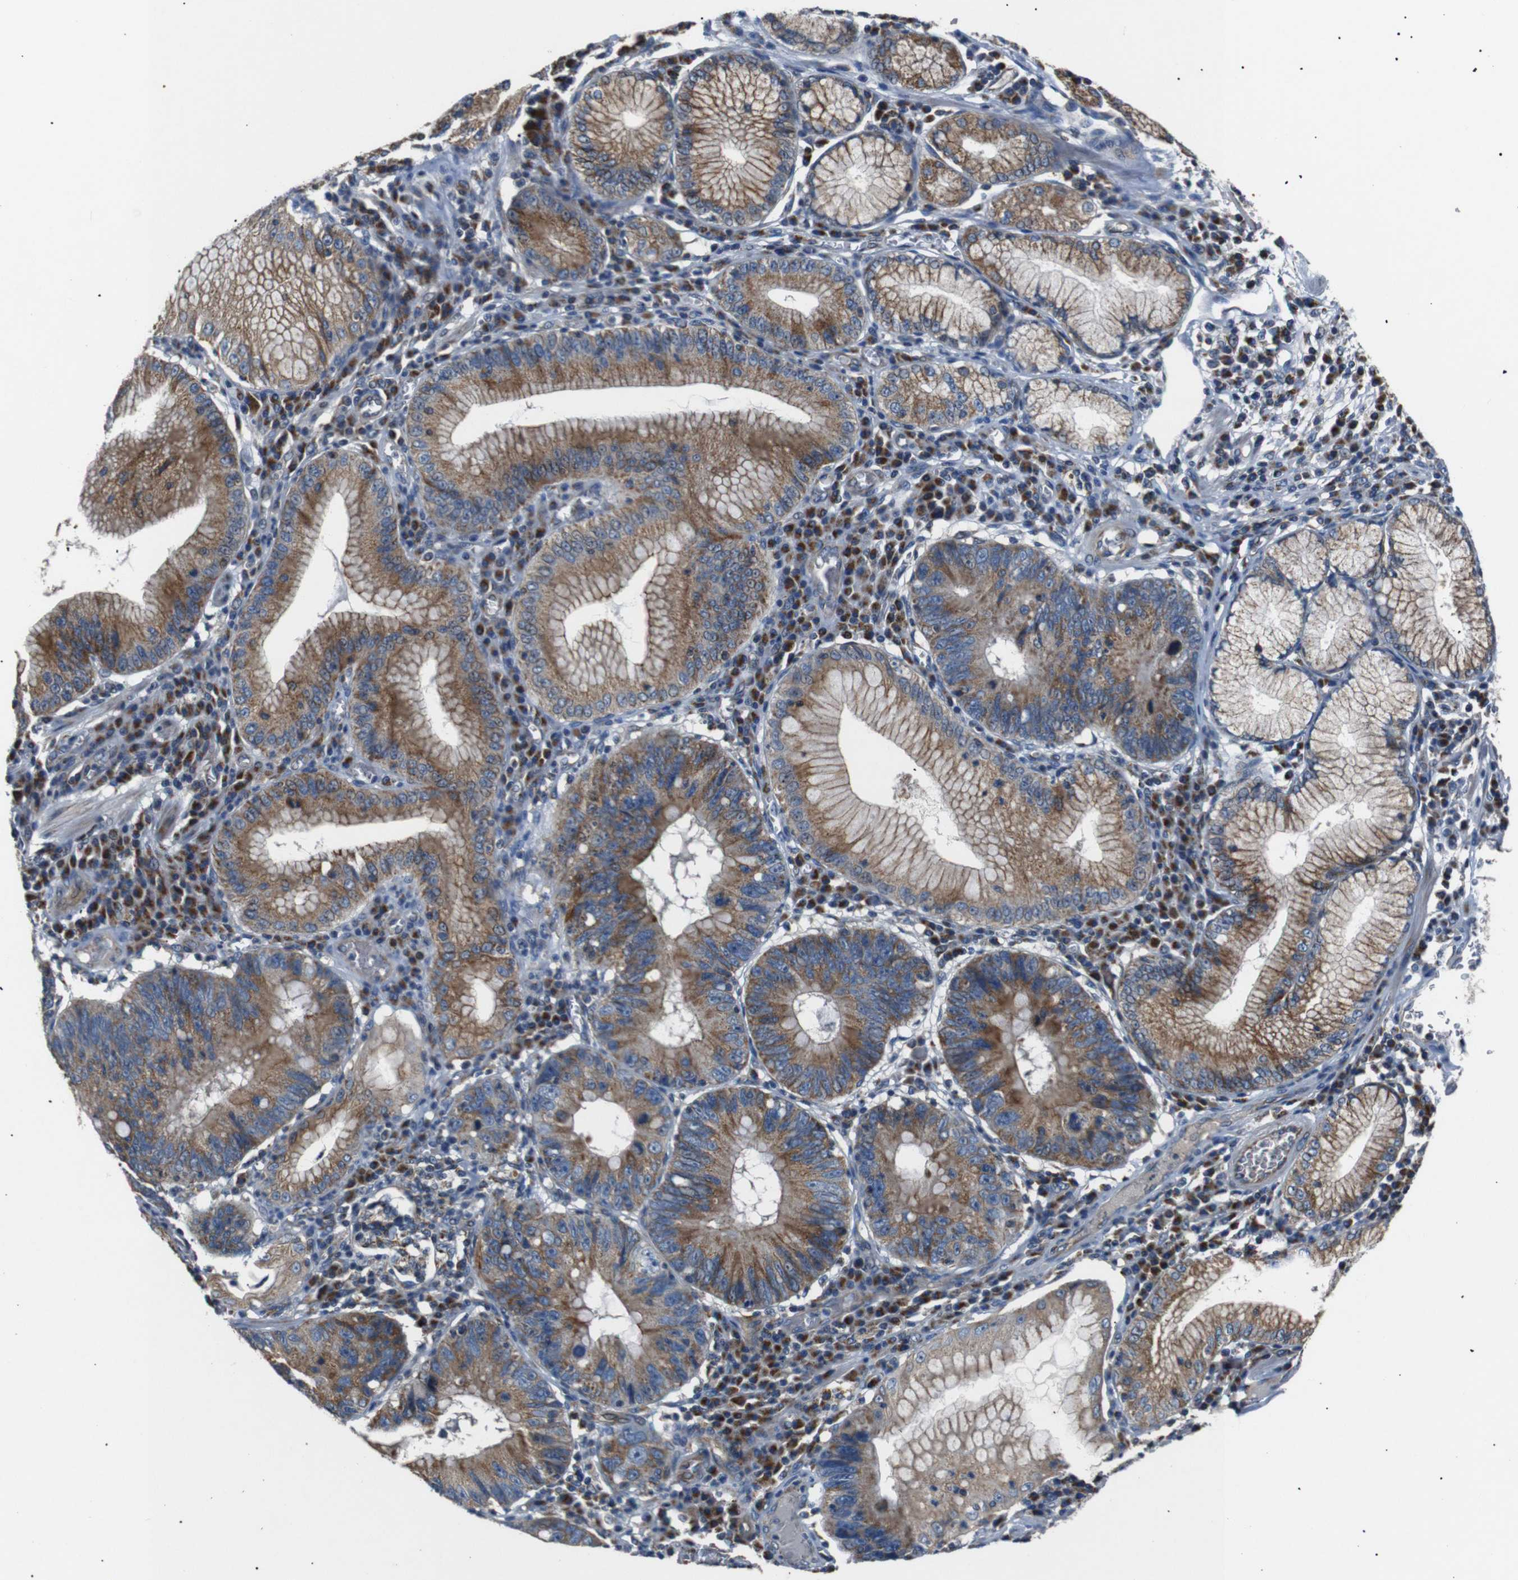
{"staining": {"intensity": "moderate", "quantity": ">75%", "location": "cytoplasmic/membranous"}, "tissue": "stomach cancer", "cell_type": "Tumor cells", "image_type": "cancer", "snomed": [{"axis": "morphology", "description": "Adenocarcinoma, NOS"}, {"axis": "topography", "description": "Stomach"}], "caption": "High-magnification brightfield microscopy of stomach adenocarcinoma stained with DAB (3,3'-diaminobenzidine) (brown) and counterstained with hematoxylin (blue). tumor cells exhibit moderate cytoplasmic/membranous expression is appreciated in approximately>75% of cells.", "gene": "NETO2", "patient": {"sex": "male", "age": 59}}